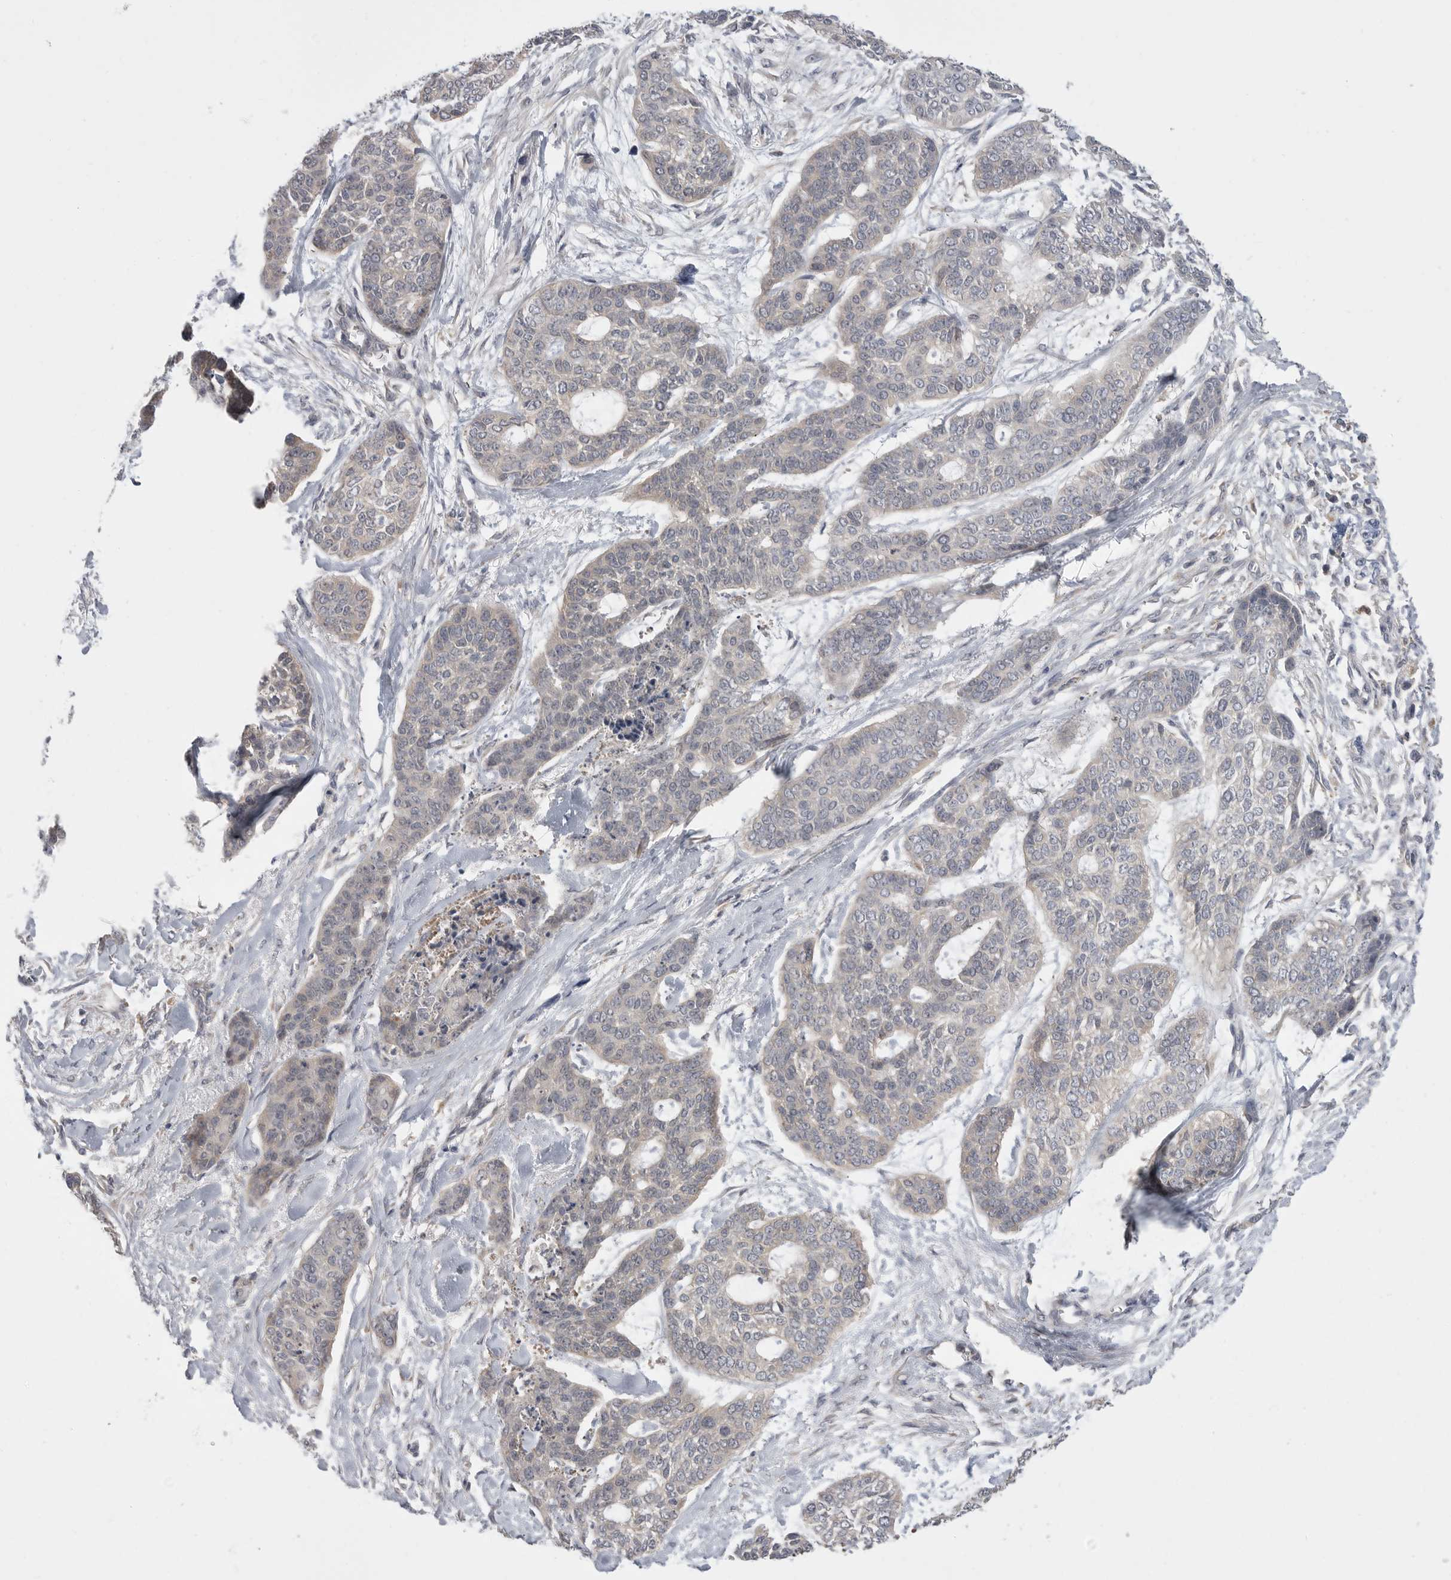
{"staining": {"intensity": "weak", "quantity": "25%-75%", "location": "cytoplasmic/membranous"}, "tissue": "skin cancer", "cell_type": "Tumor cells", "image_type": "cancer", "snomed": [{"axis": "morphology", "description": "Basal cell carcinoma"}, {"axis": "topography", "description": "Skin"}], "caption": "A micrograph of skin cancer stained for a protein demonstrates weak cytoplasmic/membranous brown staining in tumor cells.", "gene": "KYAT3", "patient": {"sex": "female", "age": 64}}